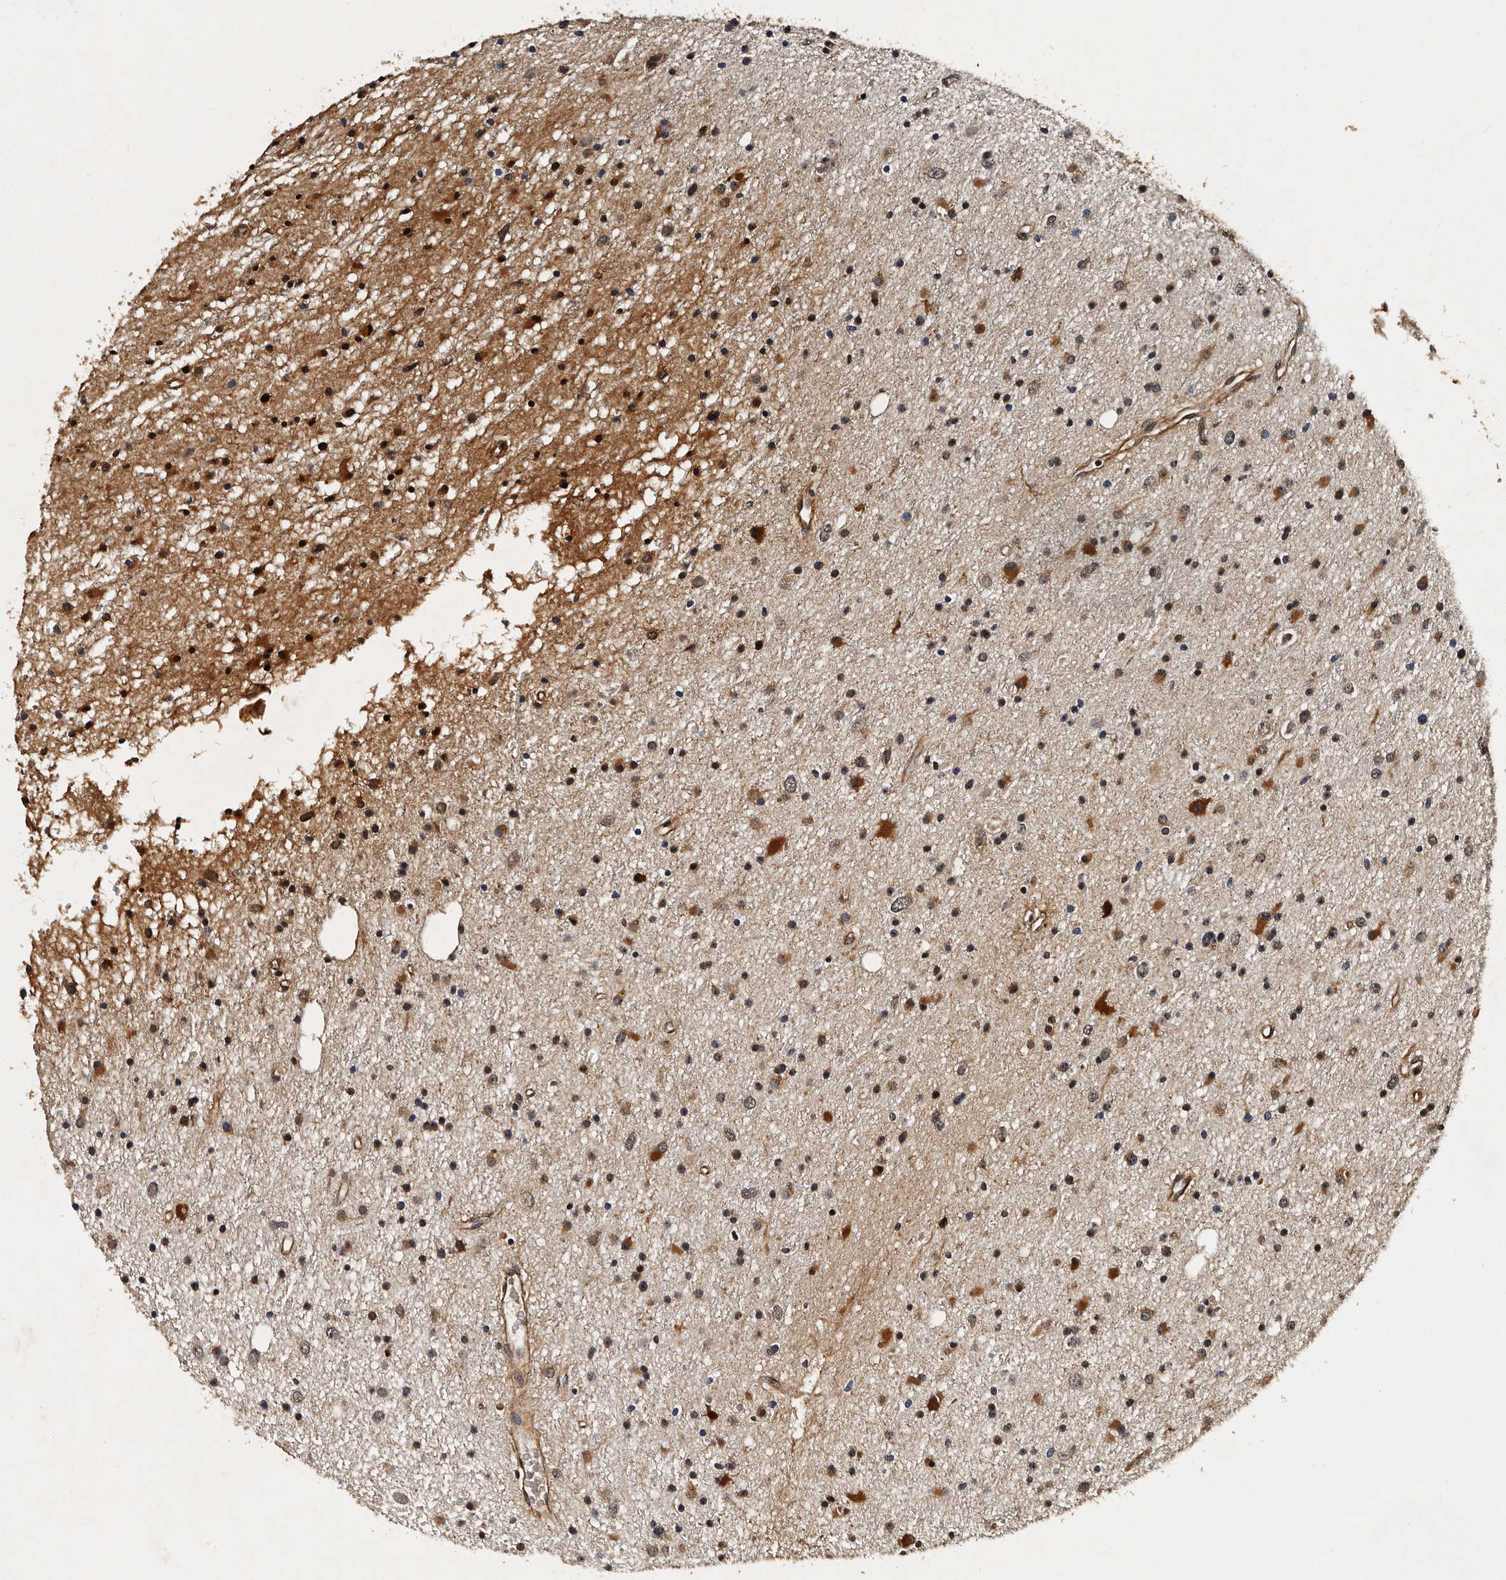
{"staining": {"intensity": "moderate", "quantity": "25%-75%", "location": "cytoplasmic/membranous,nuclear"}, "tissue": "glioma", "cell_type": "Tumor cells", "image_type": "cancer", "snomed": [{"axis": "morphology", "description": "Glioma, malignant, Low grade"}, {"axis": "topography", "description": "Cerebral cortex"}], "caption": "Human malignant low-grade glioma stained for a protein (brown) displays moderate cytoplasmic/membranous and nuclear positive positivity in approximately 25%-75% of tumor cells.", "gene": "CPNE3", "patient": {"sex": "female", "age": 39}}